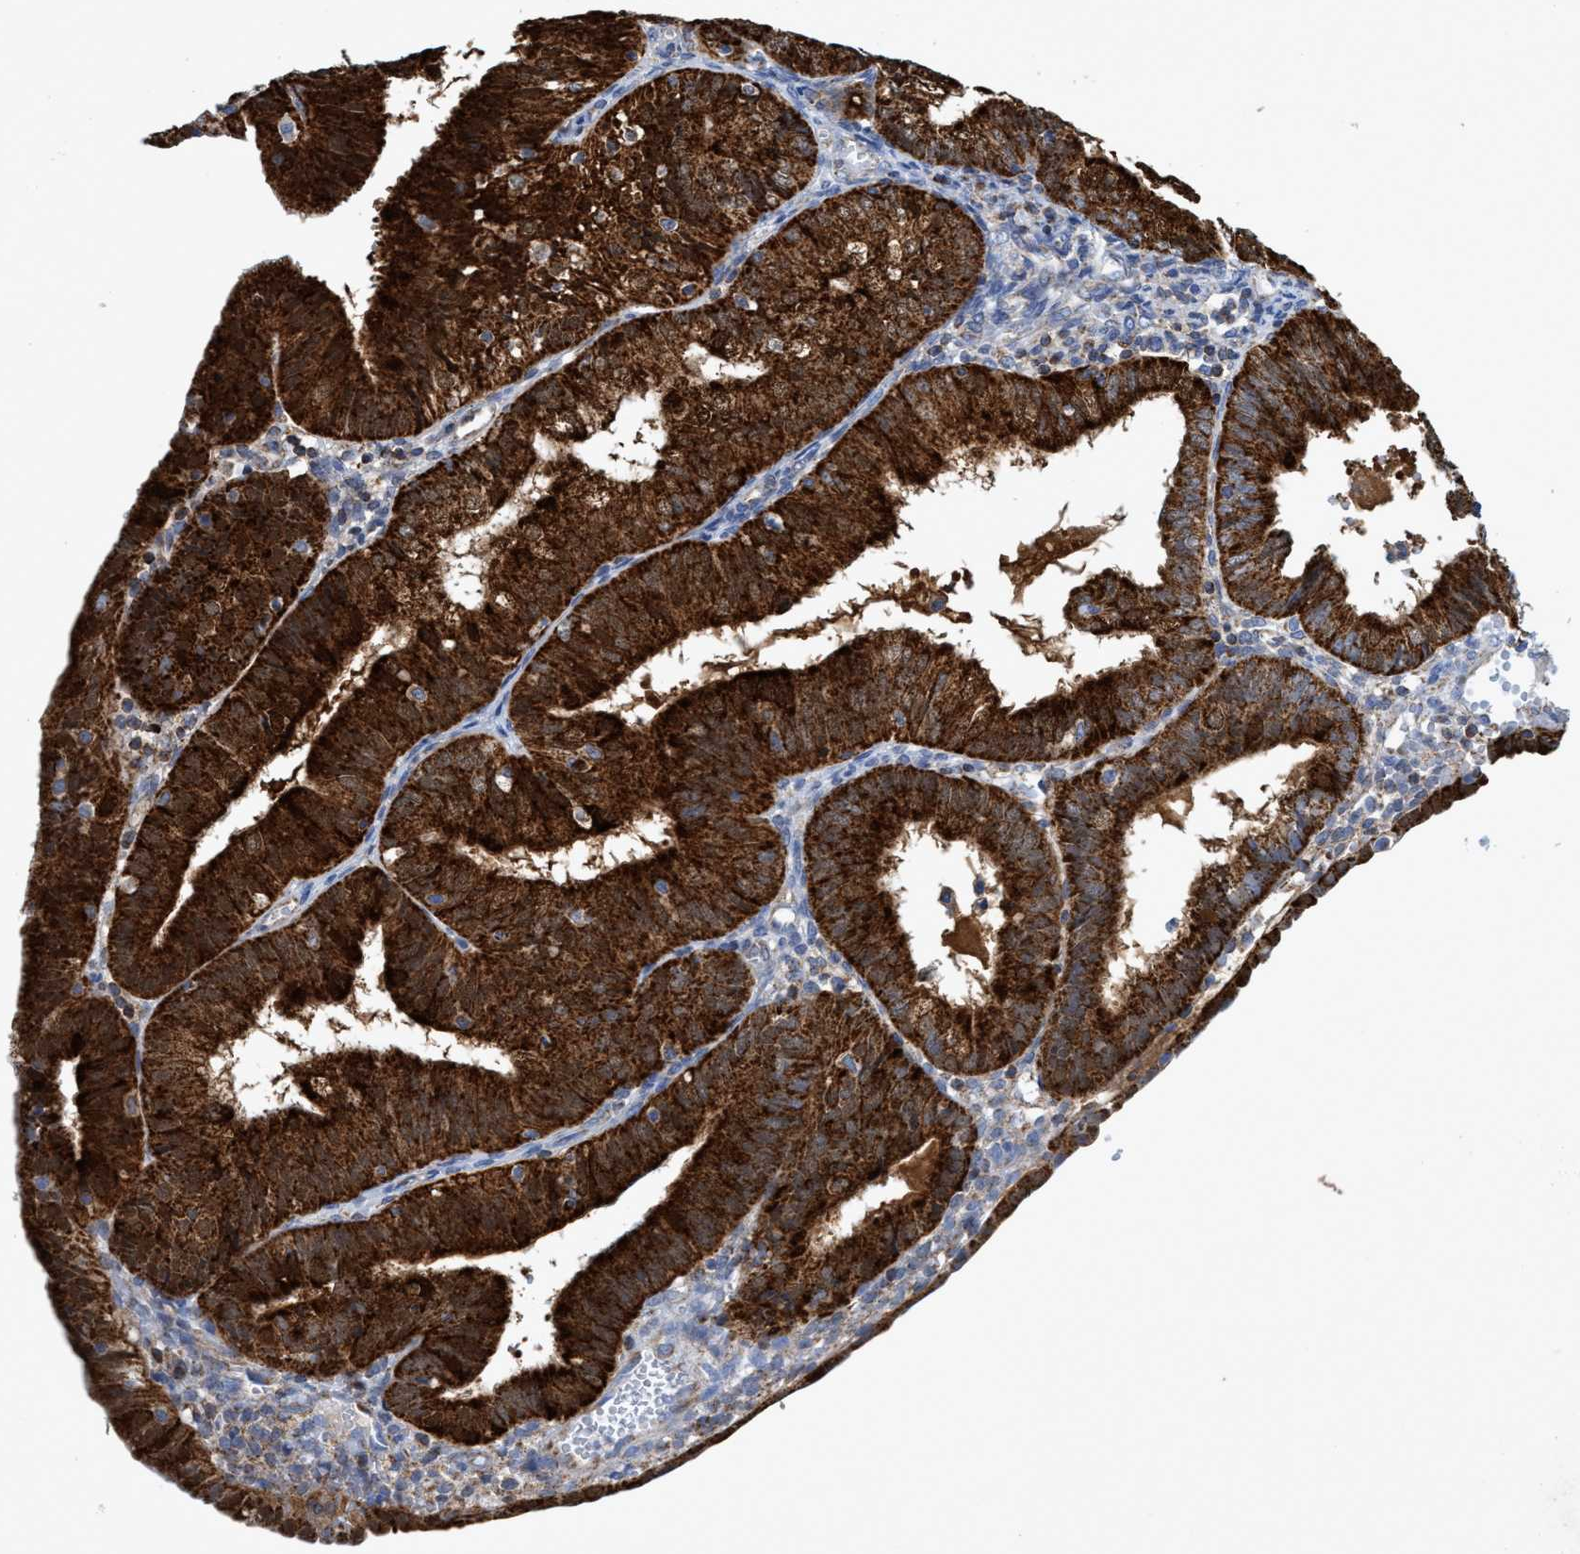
{"staining": {"intensity": "strong", "quantity": ">75%", "location": "cytoplasmic/membranous"}, "tissue": "endometrial cancer", "cell_type": "Tumor cells", "image_type": "cancer", "snomed": [{"axis": "morphology", "description": "Adenocarcinoma, NOS"}, {"axis": "topography", "description": "Endometrium"}], "caption": "Endometrial cancer stained with DAB immunohistochemistry demonstrates high levels of strong cytoplasmic/membranous positivity in approximately >75% of tumor cells.", "gene": "CRYZ", "patient": {"sex": "female", "age": 58}}